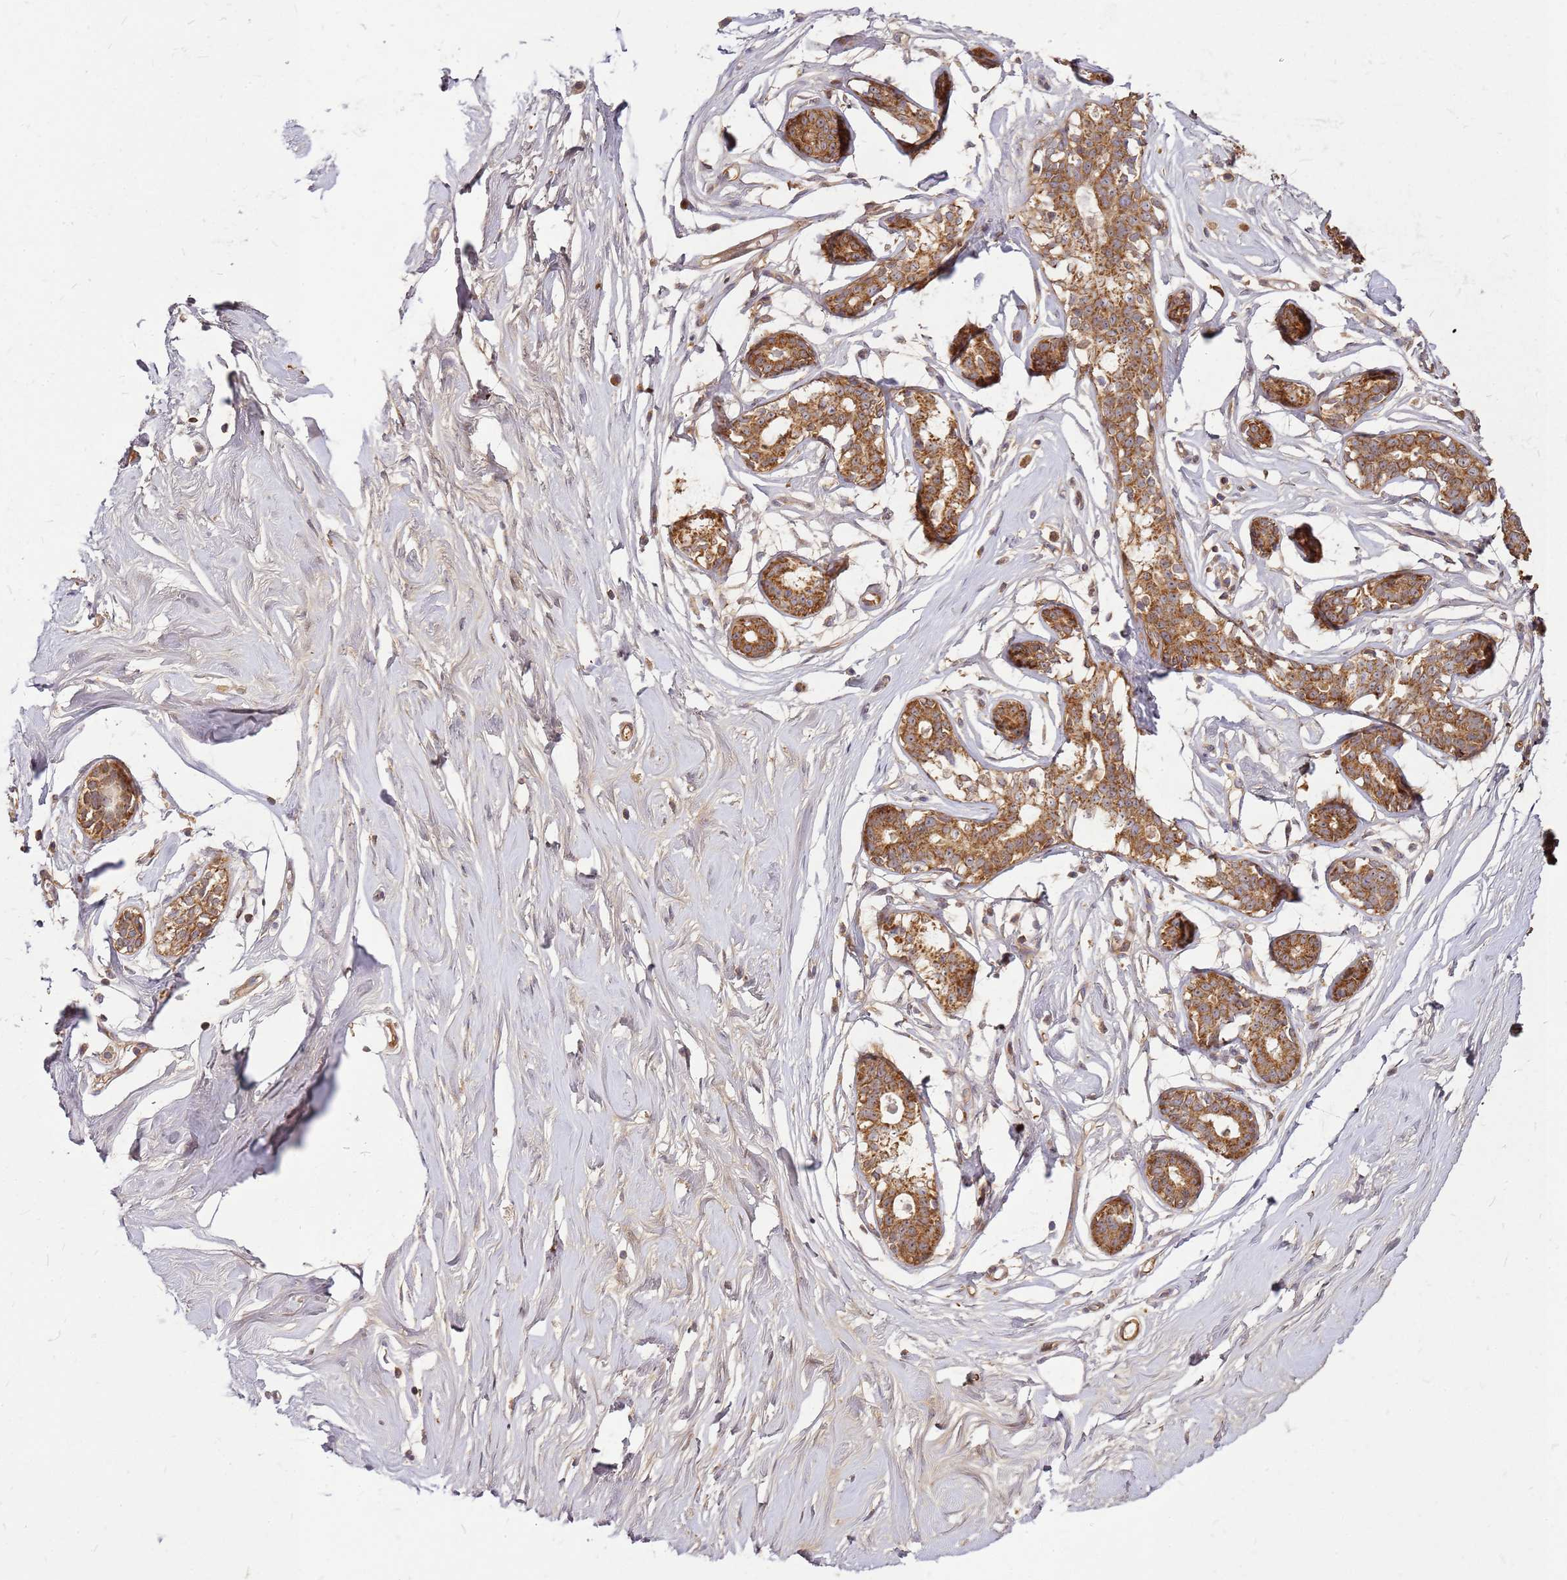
{"staining": {"intensity": "moderate", "quantity": ">75%", "location": "cytoplasmic/membranous"}, "tissue": "breast", "cell_type": "Adipocytes", "image_type": "normal", "snomed": [{"axis": "morphology", "description": "Normal tissue, NOS"}, {"axis": "morphology", "description": "Adenoma, NOS"}, {"axis": "topography", "description": "Breast"}], "caption": "This is a histology image of immunohistochemistry (IHC) staining of benign breast, which shows moderate positivity in the cytoplasmic/membranous of adipocytes.", "gene": "CCDC159", "patient": {"sex": "female", "age": 23}}